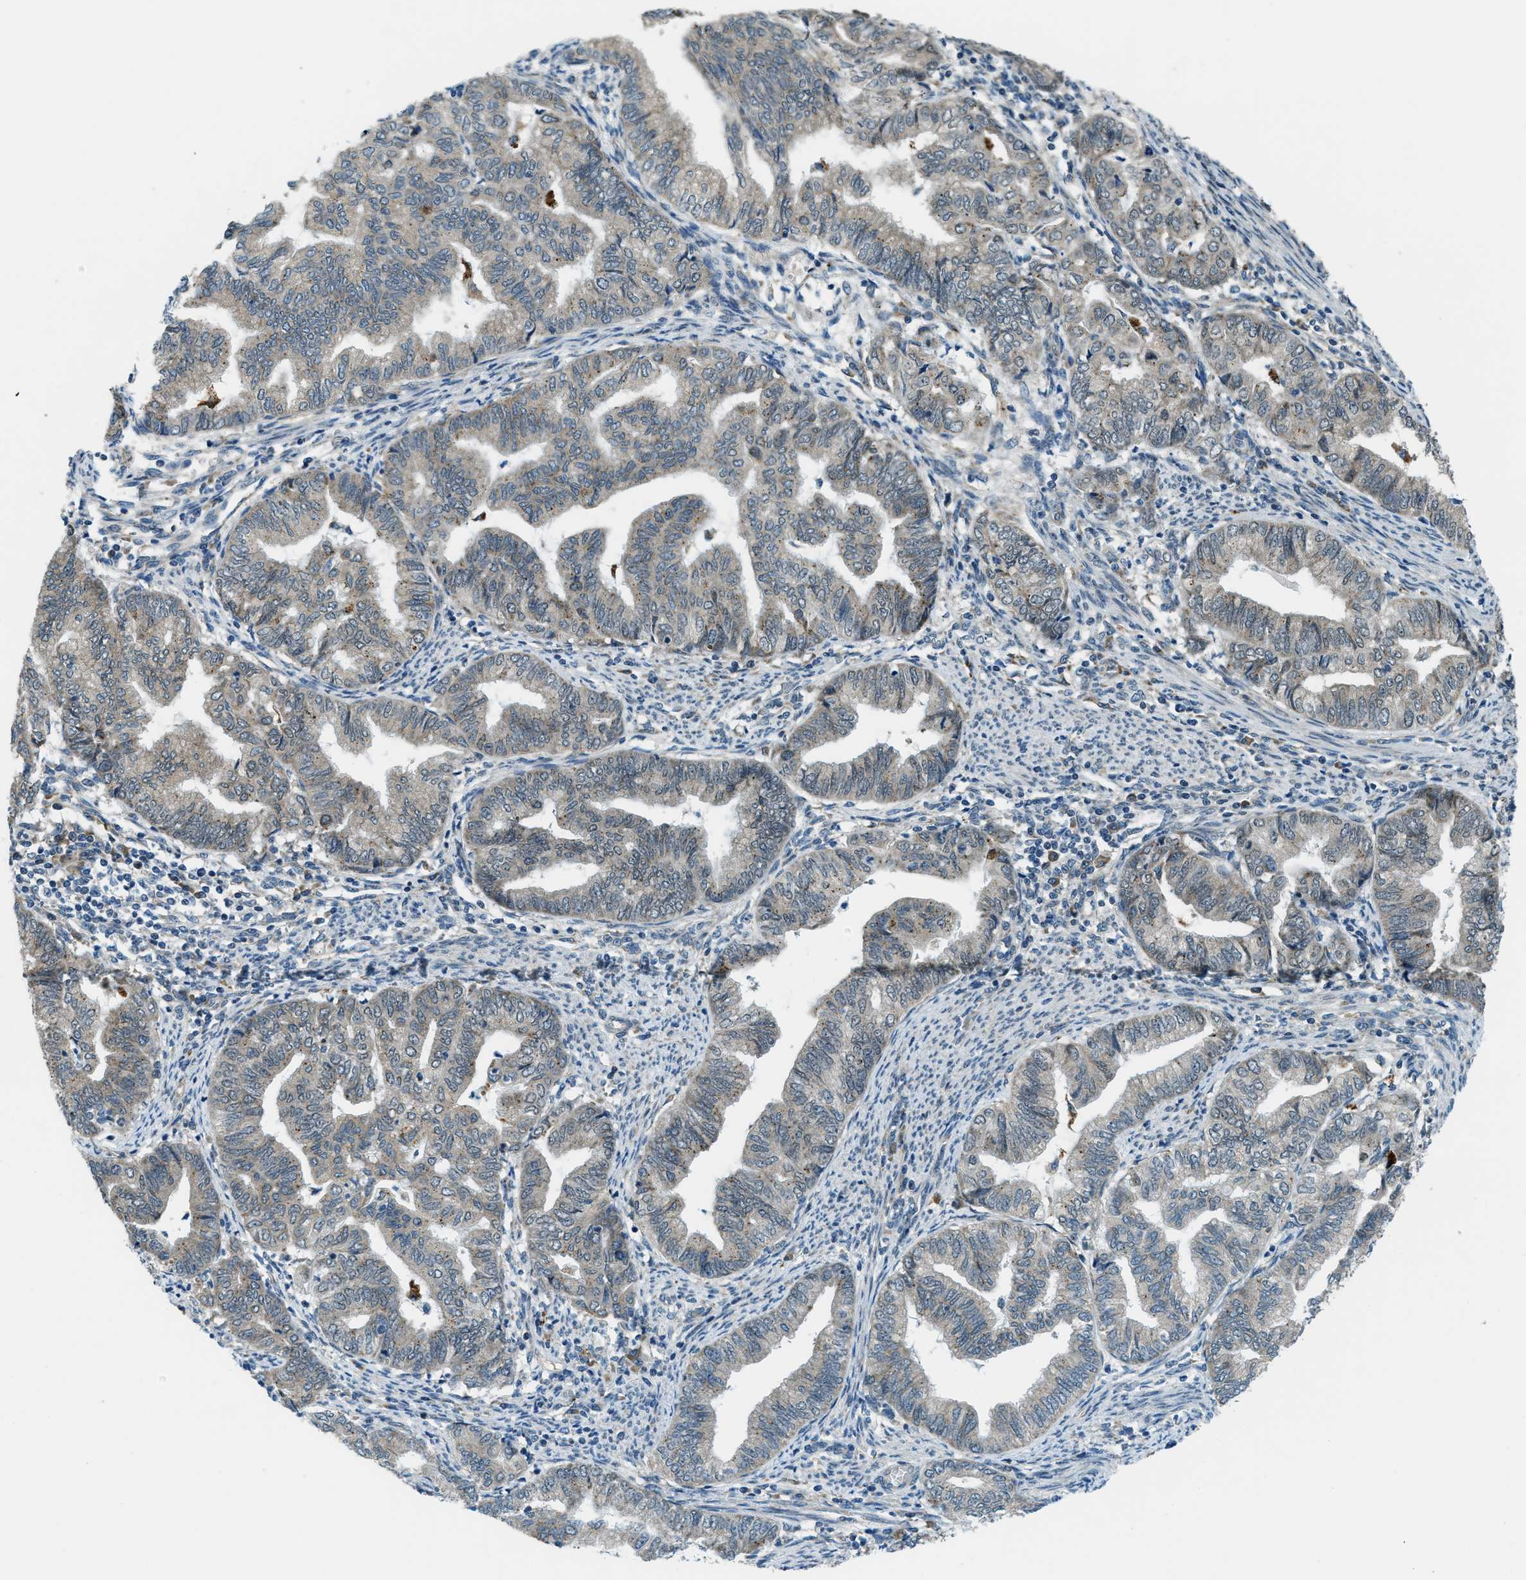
{"staining": {"intensity": "negative", "quantity": "none", "location": "none"}, "tissue": "endometrial cancer", "cell_type": "Tumor cells", "image_type": "cancer", "snomed": [{"axis": "morphology", "description": "Adenocarcinoma, NOS"}, {"axis": "topography", "description": "Endometrium"}], "caption": "This histopathology image is of endometrial cancer stained with IHC to label a protein in brown with the nuclei are counter-stained blue. There is no positivity in tumor cells.", "gene": "GINM1", "patient": {"sex": "female", "age": 79}}